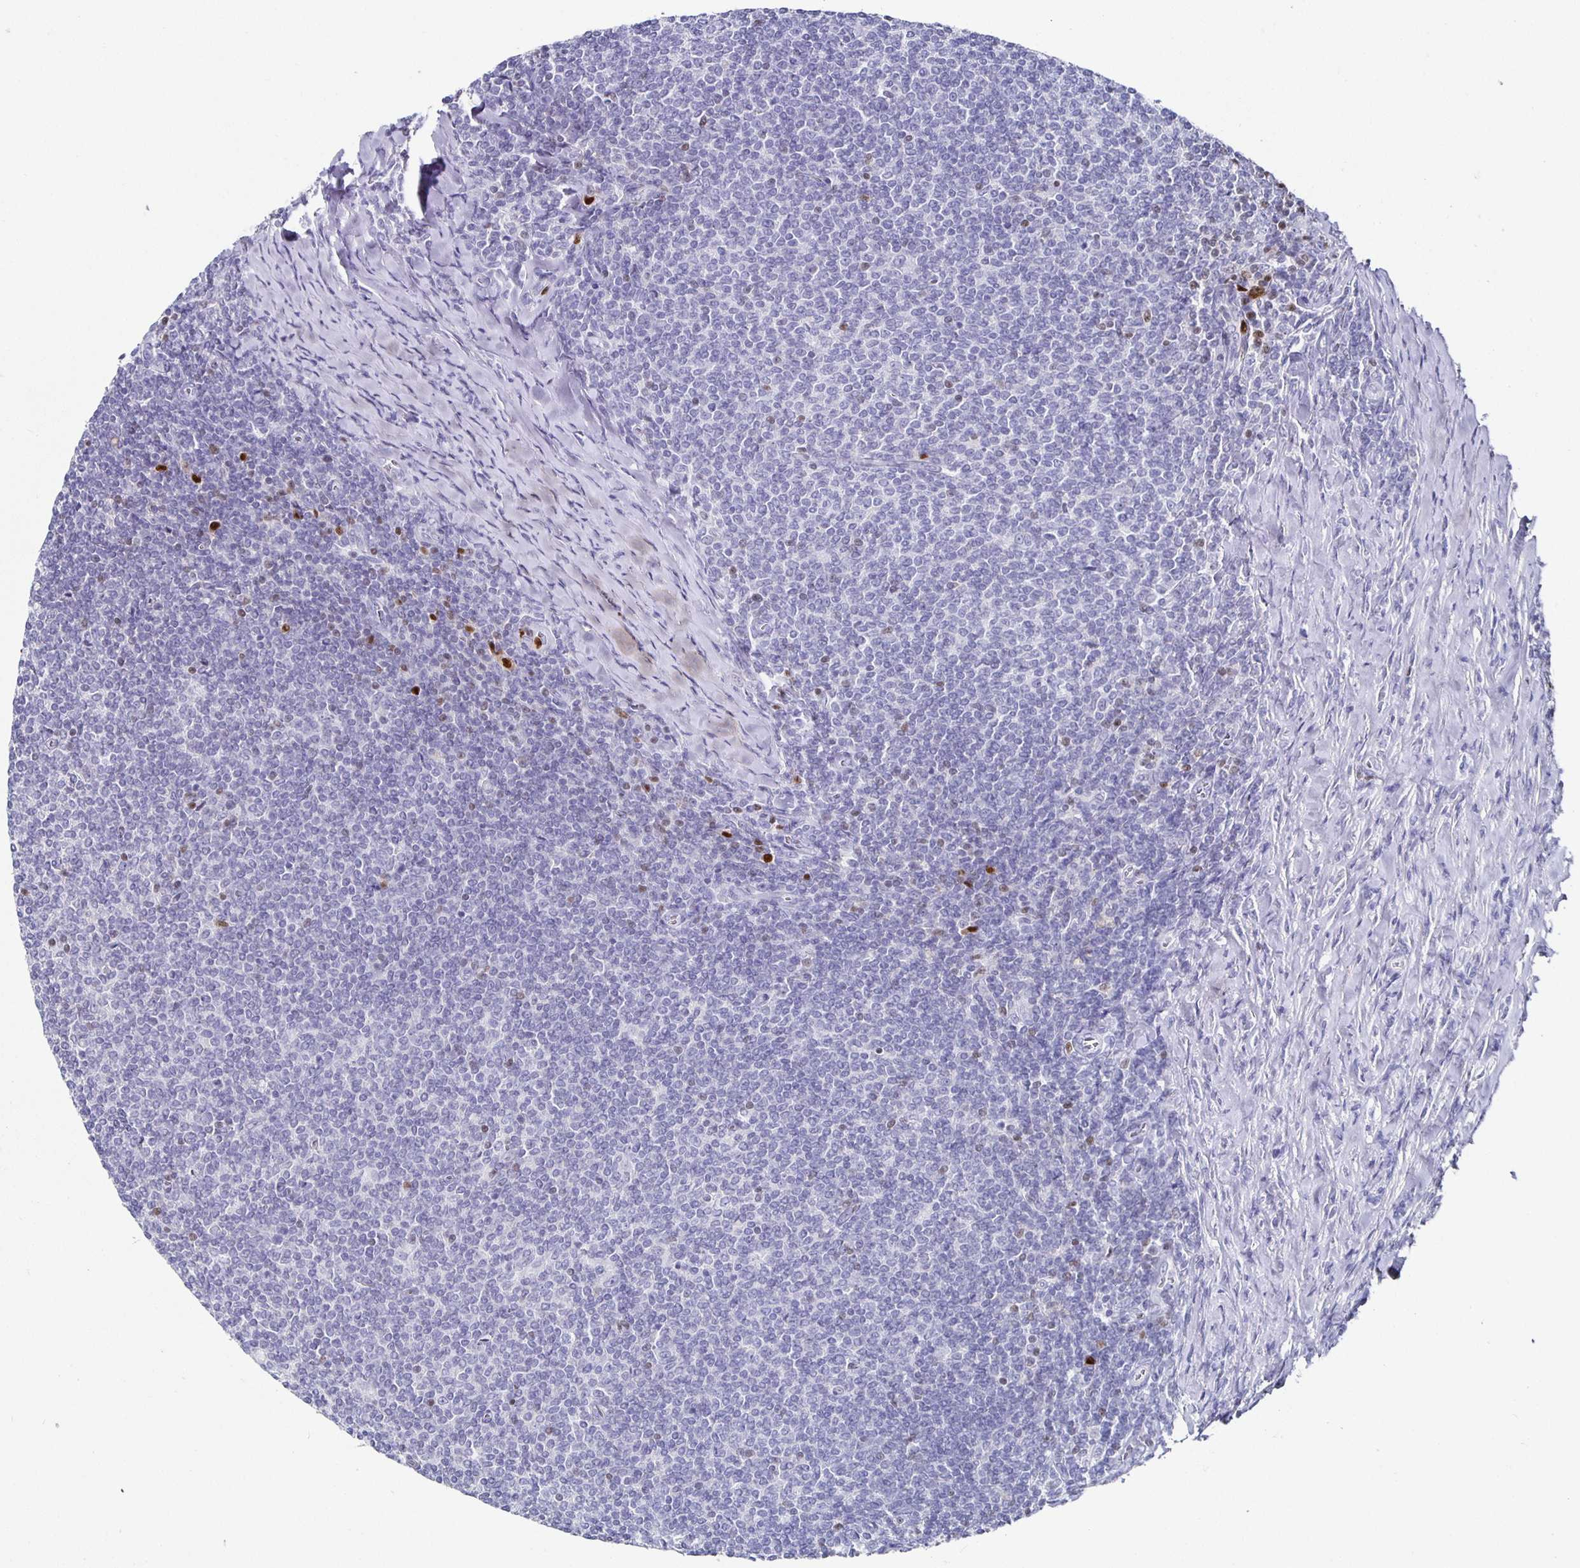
{"staining": {"intensity": "negative", "quantity": "none", "location": "none"}, "tissue": "lymphoma", "cell_type": "Tumor cells", "image_type": "cancer", "snomed": [{"axis": "morphology", "description": "Malignant lymphoma, non-Hodgkin's type, Low grade"}, {"axis": "topography", "description": "Lymph node"}], "caption": "High magnification brightfield microscopy of malignant lymphoma, non-Hodgkin's type (low-grade) stained with DAB (brown) and counterstained with hematoxylin (blue): tumor cells show no significant positivity. Brightfield microscopy of immunohistochemistry stained with DAB (brown) and hematoxylin (blue), captured at high magnification.", "gene": "RUNX2", "patient": {"sex": "male", "age": 52}}